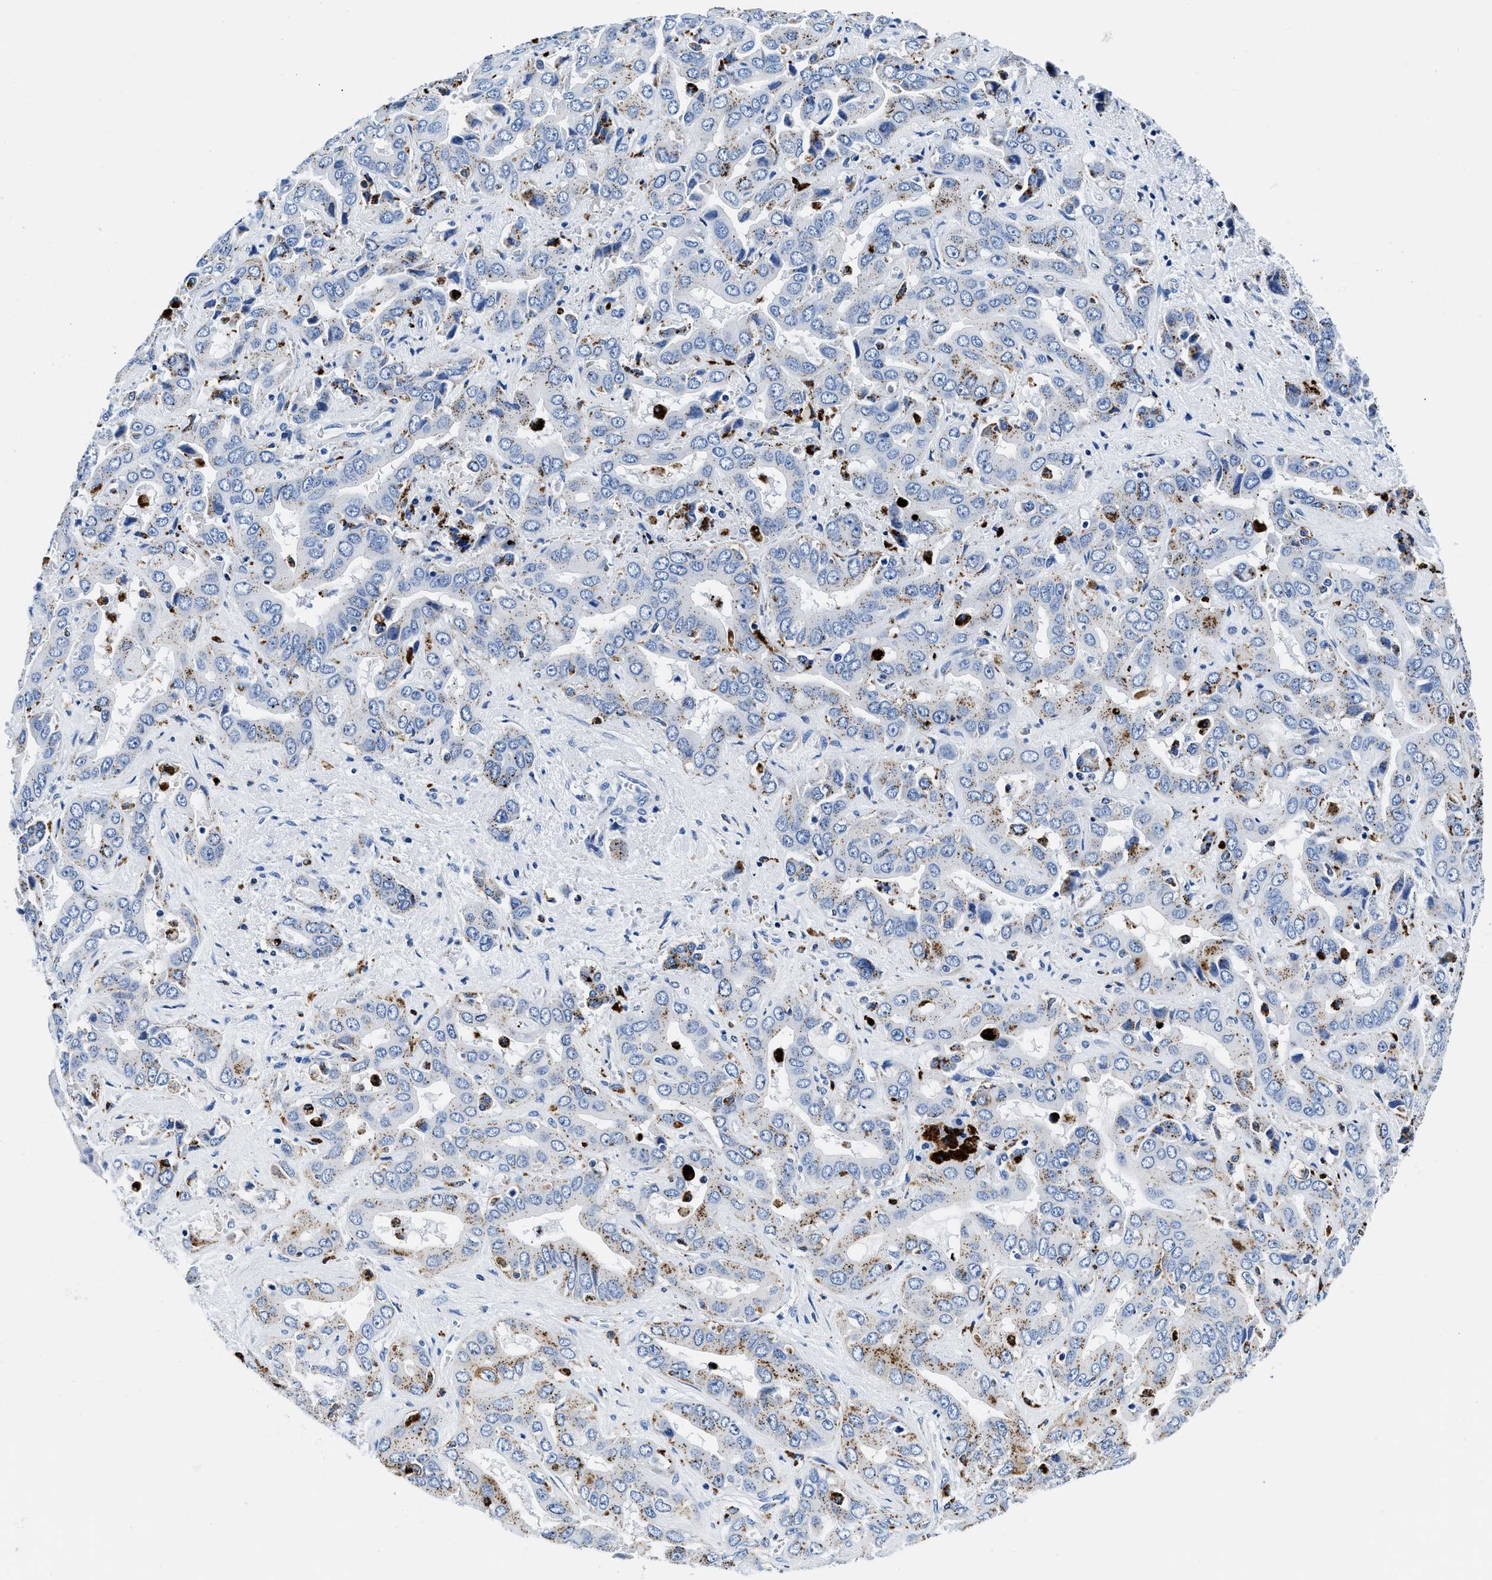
{"staining": {"intensity": "moderate", "quantity": "25%-75%", "location": "cytoplasmic/membranous"}, "tissue": "liver cancer", "cell_type": "Tumor cells", "image_type": "cancer", "snomed": [{"axis": "morphology", "description": "Cholangiocarcinoma"}, {"axis": "topography", "description": "Liver"}], "caption": "Immunohistochemical staining of liver cholangiocarcinoma reveals medium levels of moderate cytoplasmic/membranous staining in approximately 25%-75% of tumor cells. (IHC, brightfield microscopy, high magnification).", "gene": "OR14K1", "patient": {"sex": "female", "age": 52}}